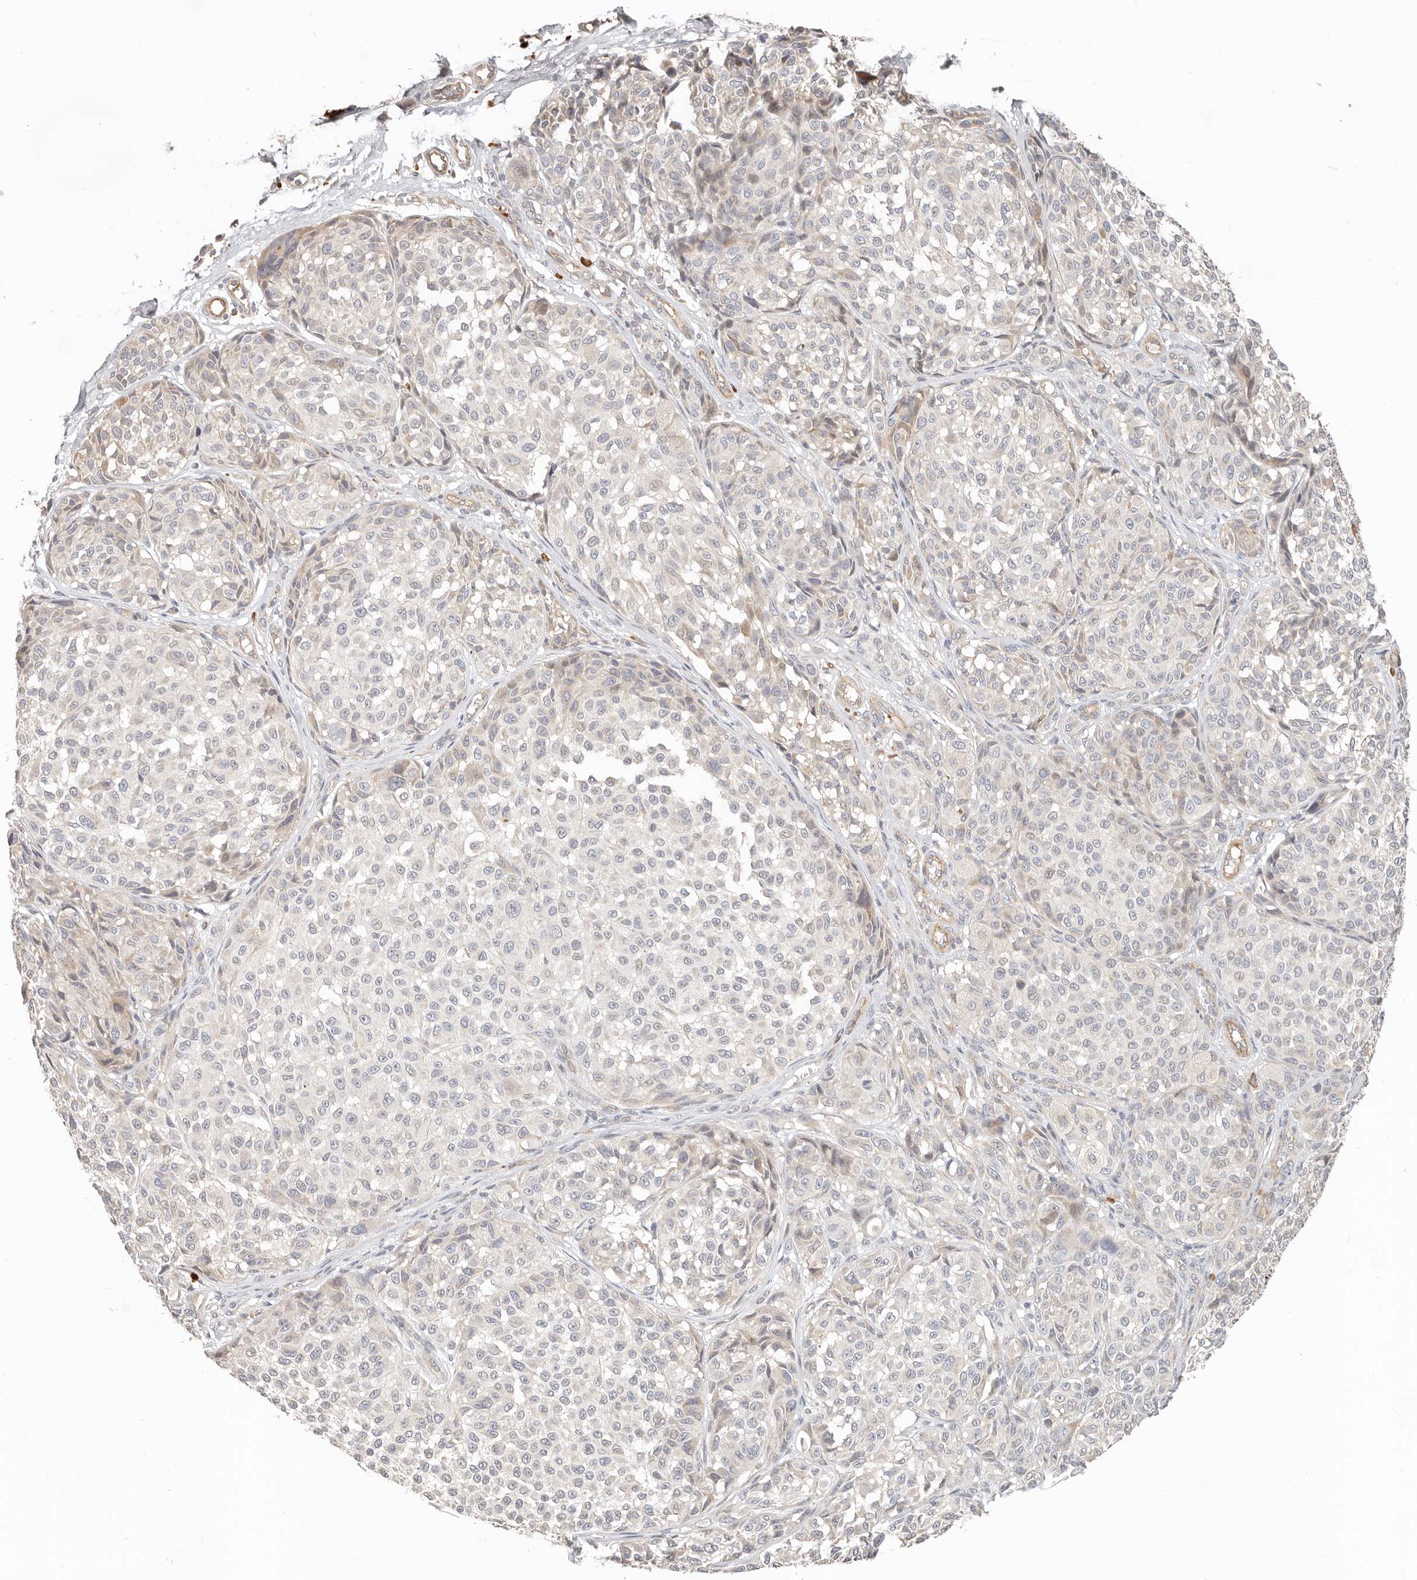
{"staining": {"intensity": "weak", "quantity": "<25%", "location": "cytoplasmic/membranous"}, "tissue": "melanoma", "cell_type": "Tumor cells", "image_type": "cancer", "snomed": [{"axis": "morphology", "description": "Malignant melanoma, NOS"}, {"axis": "topography", "description": "Skin"}], "caption": "Immunohistochemical staining of melanoma displays no significant expression in tumor cells. (DAB immunohistochemistry (IHC) visualized using brightfield microscopy, high magnification).", "gene": "ZRANB1", "patient": {"sex": "male", "age": 83}}